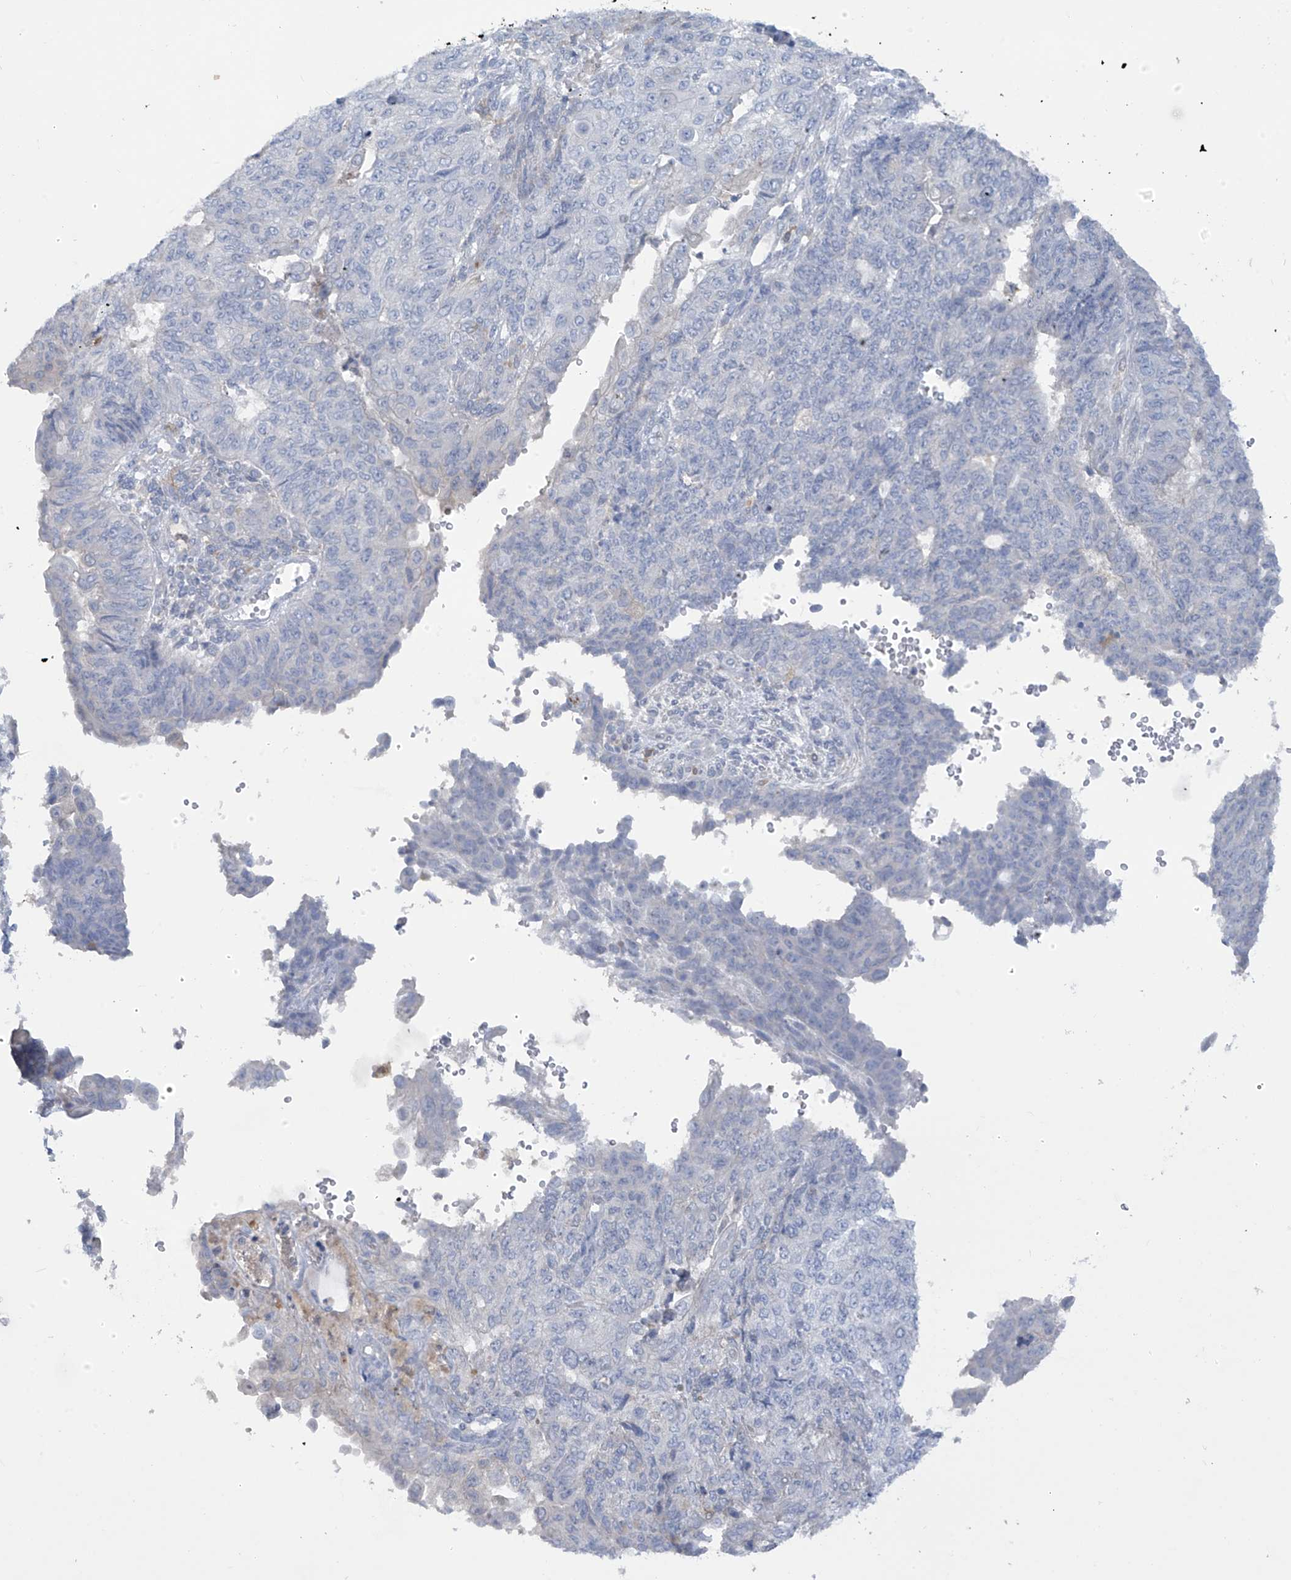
{"staining": {"intensity": "negative", "quantity": "none", "location": "none"}, "tissue": "endometrial cancer", "cell_type": "Tumor cells", "image_type": "cancer", "snomed": [{"axis": "morphology", "description": "Adenocarcinoma, NOS"}, {"axis": "topography", "description": "Endometrium"}], "caption": "Endometrial adenocarcinoma stained for a protein using immunohistochemistry displays no staining tumor cells.", "gene": "TRMT2B", "patient": {"sex": "female", "age": 32}}